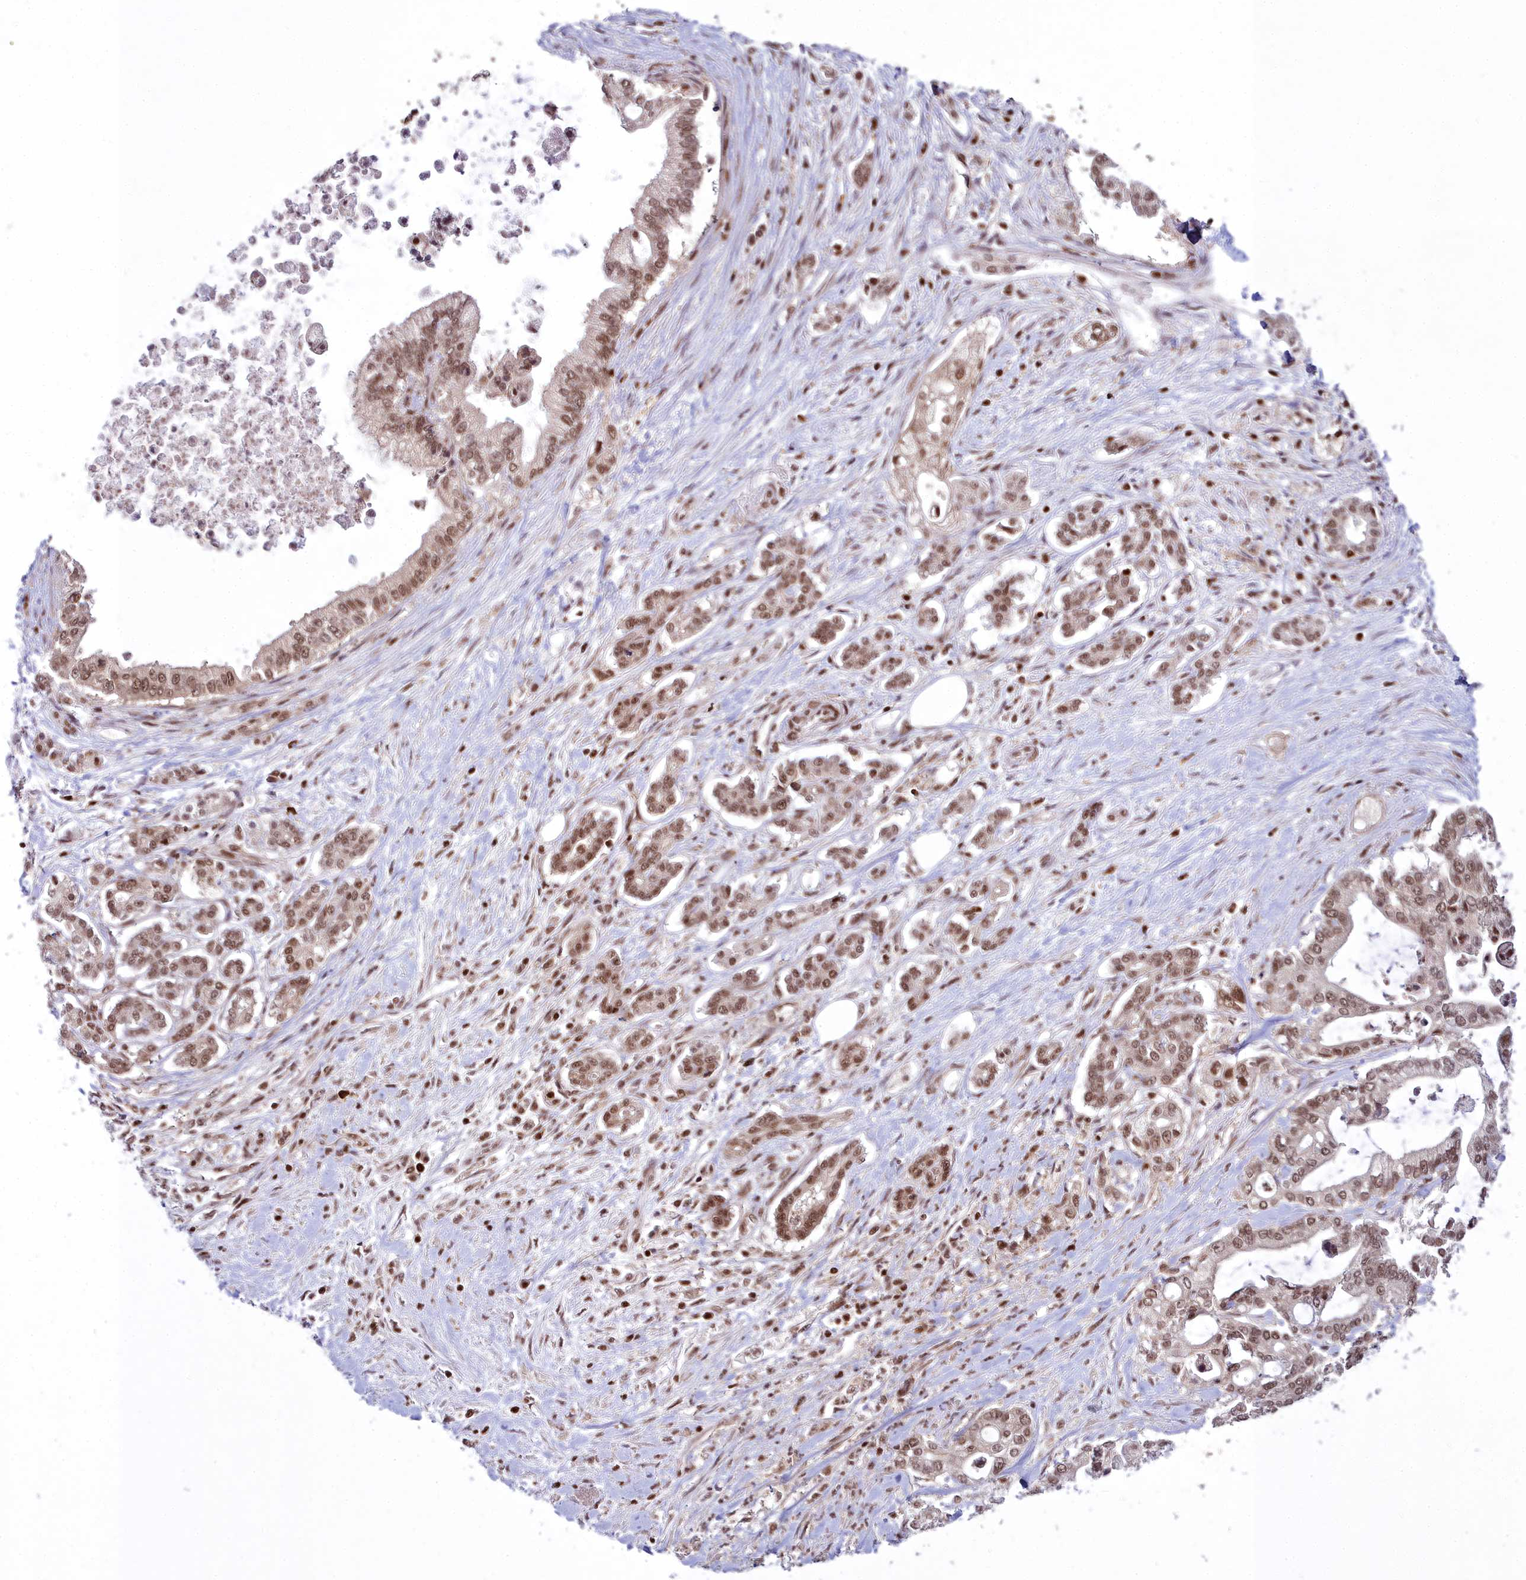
{"staining": {"intensity": "moderate", "quantity": ">75%", "location": "nuclear"}, "tissue": "pancreatic cancer", "cell_type": "Tumor cells", "image_type": "cancer", "snomed": [{"axis": "morphology", "description": "Adenocarcinoma, NOS"}, {"axis": "topography", "description": "Pancreas"}], "caption": "Immunohistochemical staining of human adenocarcinoma (pancreatic) demonstrates medium levels of moderate nuclear protein positivity in about >75% of tumor cells.", "gene": "GMEB1", "patient": {"sex": "male", "age": 69}}